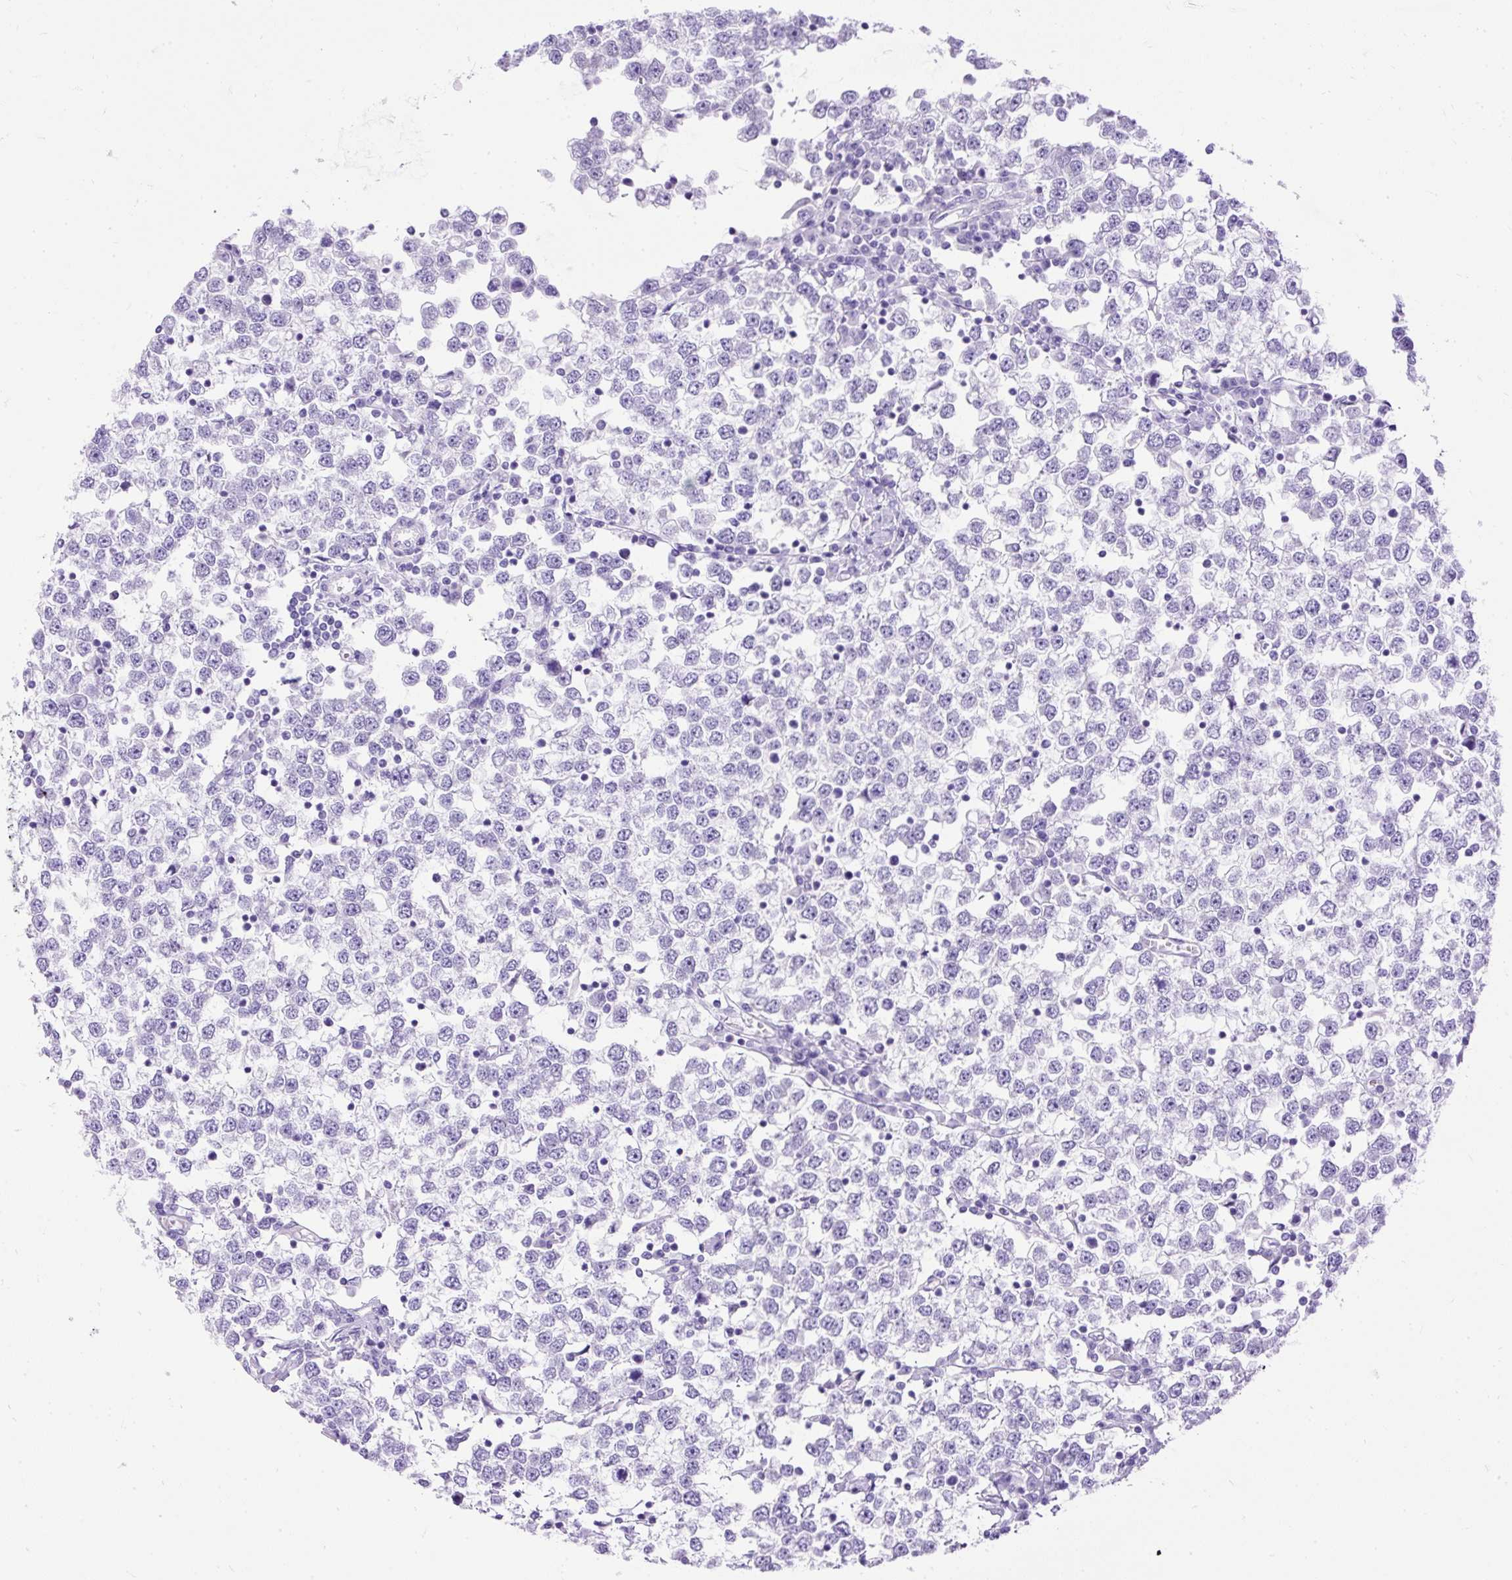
{"staining": {"intensity": "negative", "quantity": "none", "location": "none"}, "tissue": "testis cancer", "cell_type": "Tumor cells", "image_type": "cancer", "snomed": [{"axis": "morphology", "description": "Seminoma, NOS"}, {"axis": "topography", "description": "Testis"}], "caption": "This is an immunohistochemistry (IHC) histopathology image of testis seminoma. There is no positivity in tumor cells.", "gene": "HEY1", "patient": {"sex": "male", "age": 65}}